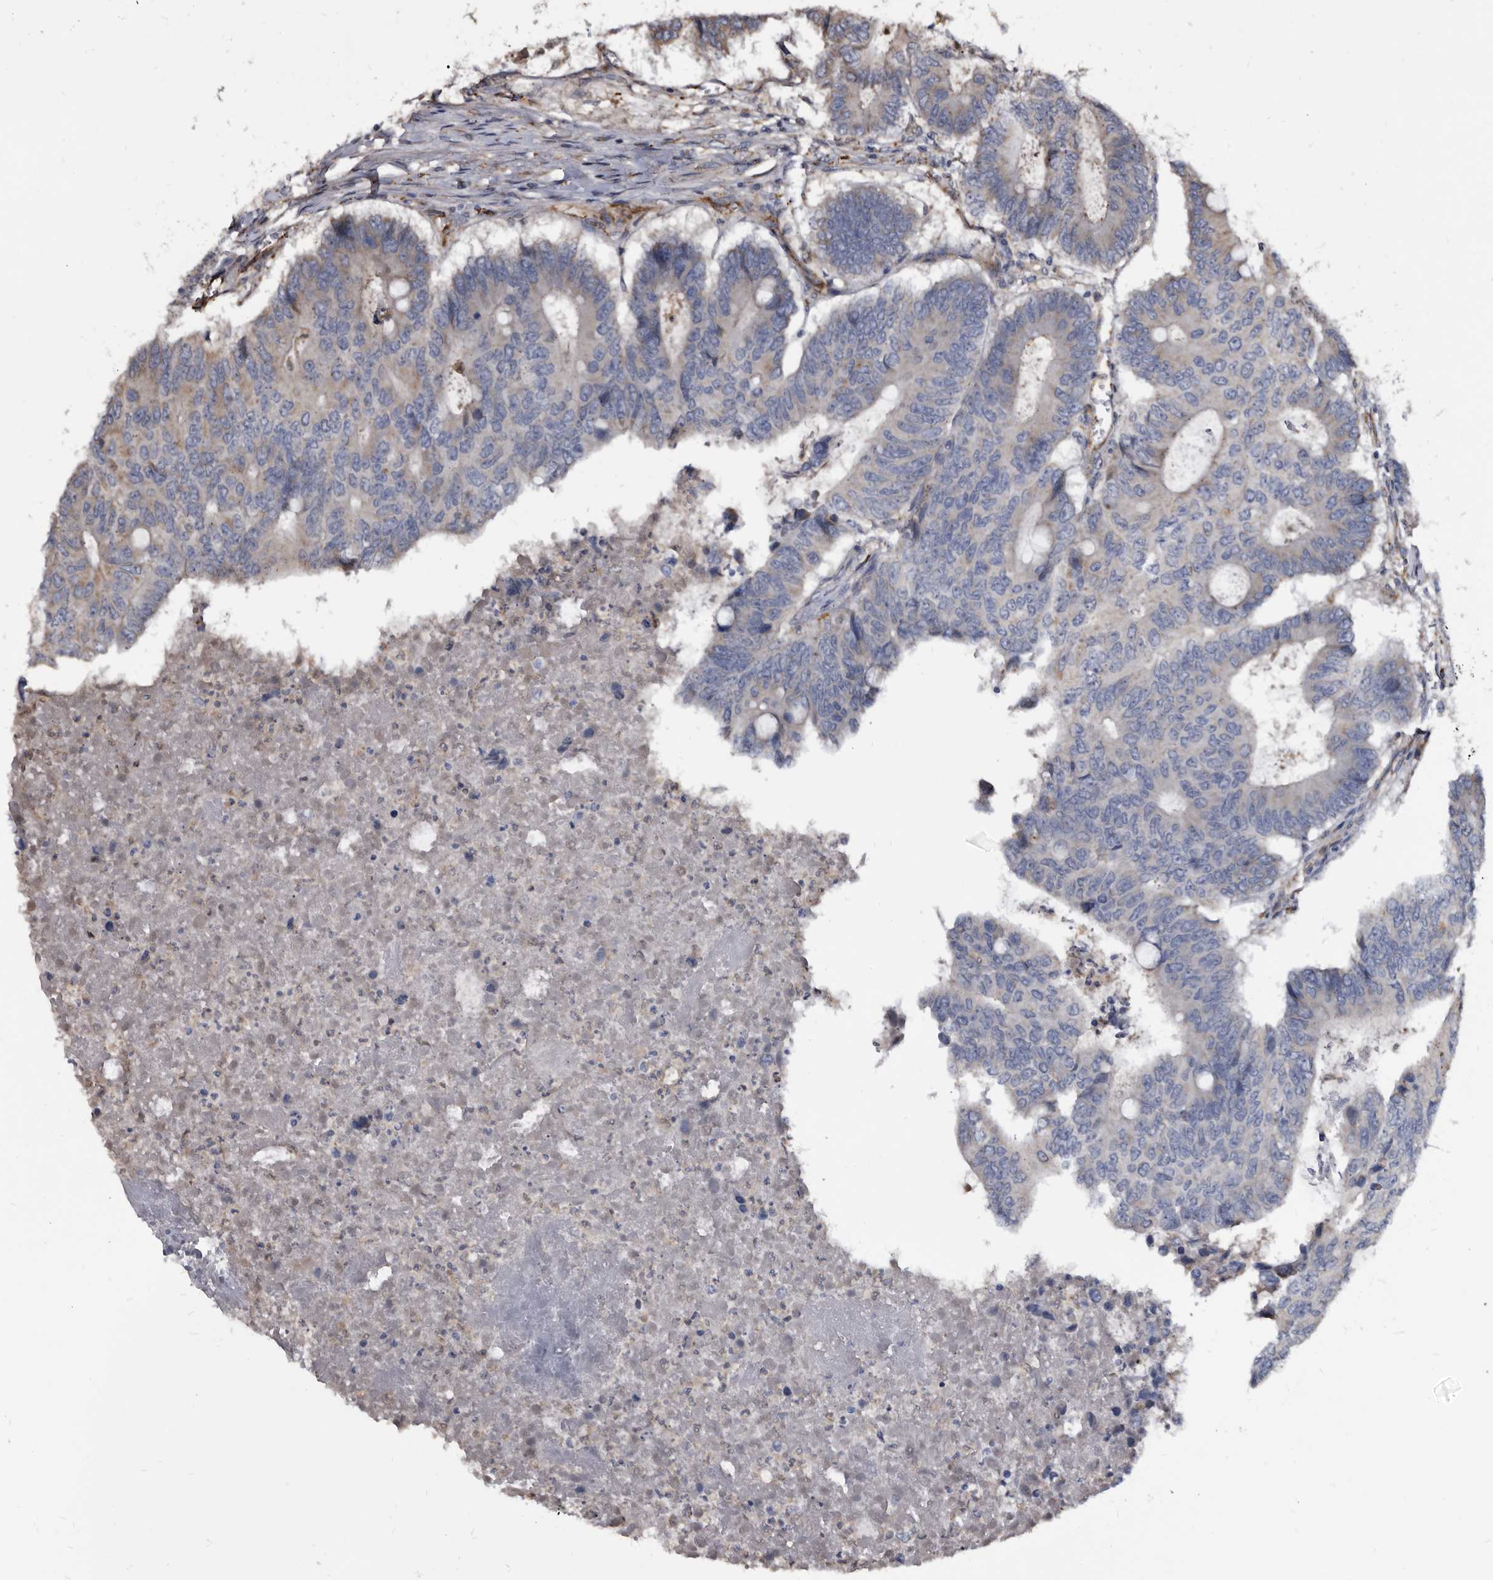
{"staining": {"intensity": "weak", "quantity": "<25%", "location": "cytoplasmic/membranous"}, "tissue": "colorectal cancer", "cell_type": "Tumor cells", "image_type": "cancer", "snomed": [{"axis": "morphology", "description": "Adenocarcinoma, NOS"}, {"axis": "topography", "description": "Colon"}], "caption": "A micrograph of human colorectal cancer (adenocarcinoma) is negative for staining in tumor cells.", "gene": "CTSA", "patient": {"sex": "male", "age": 87}}